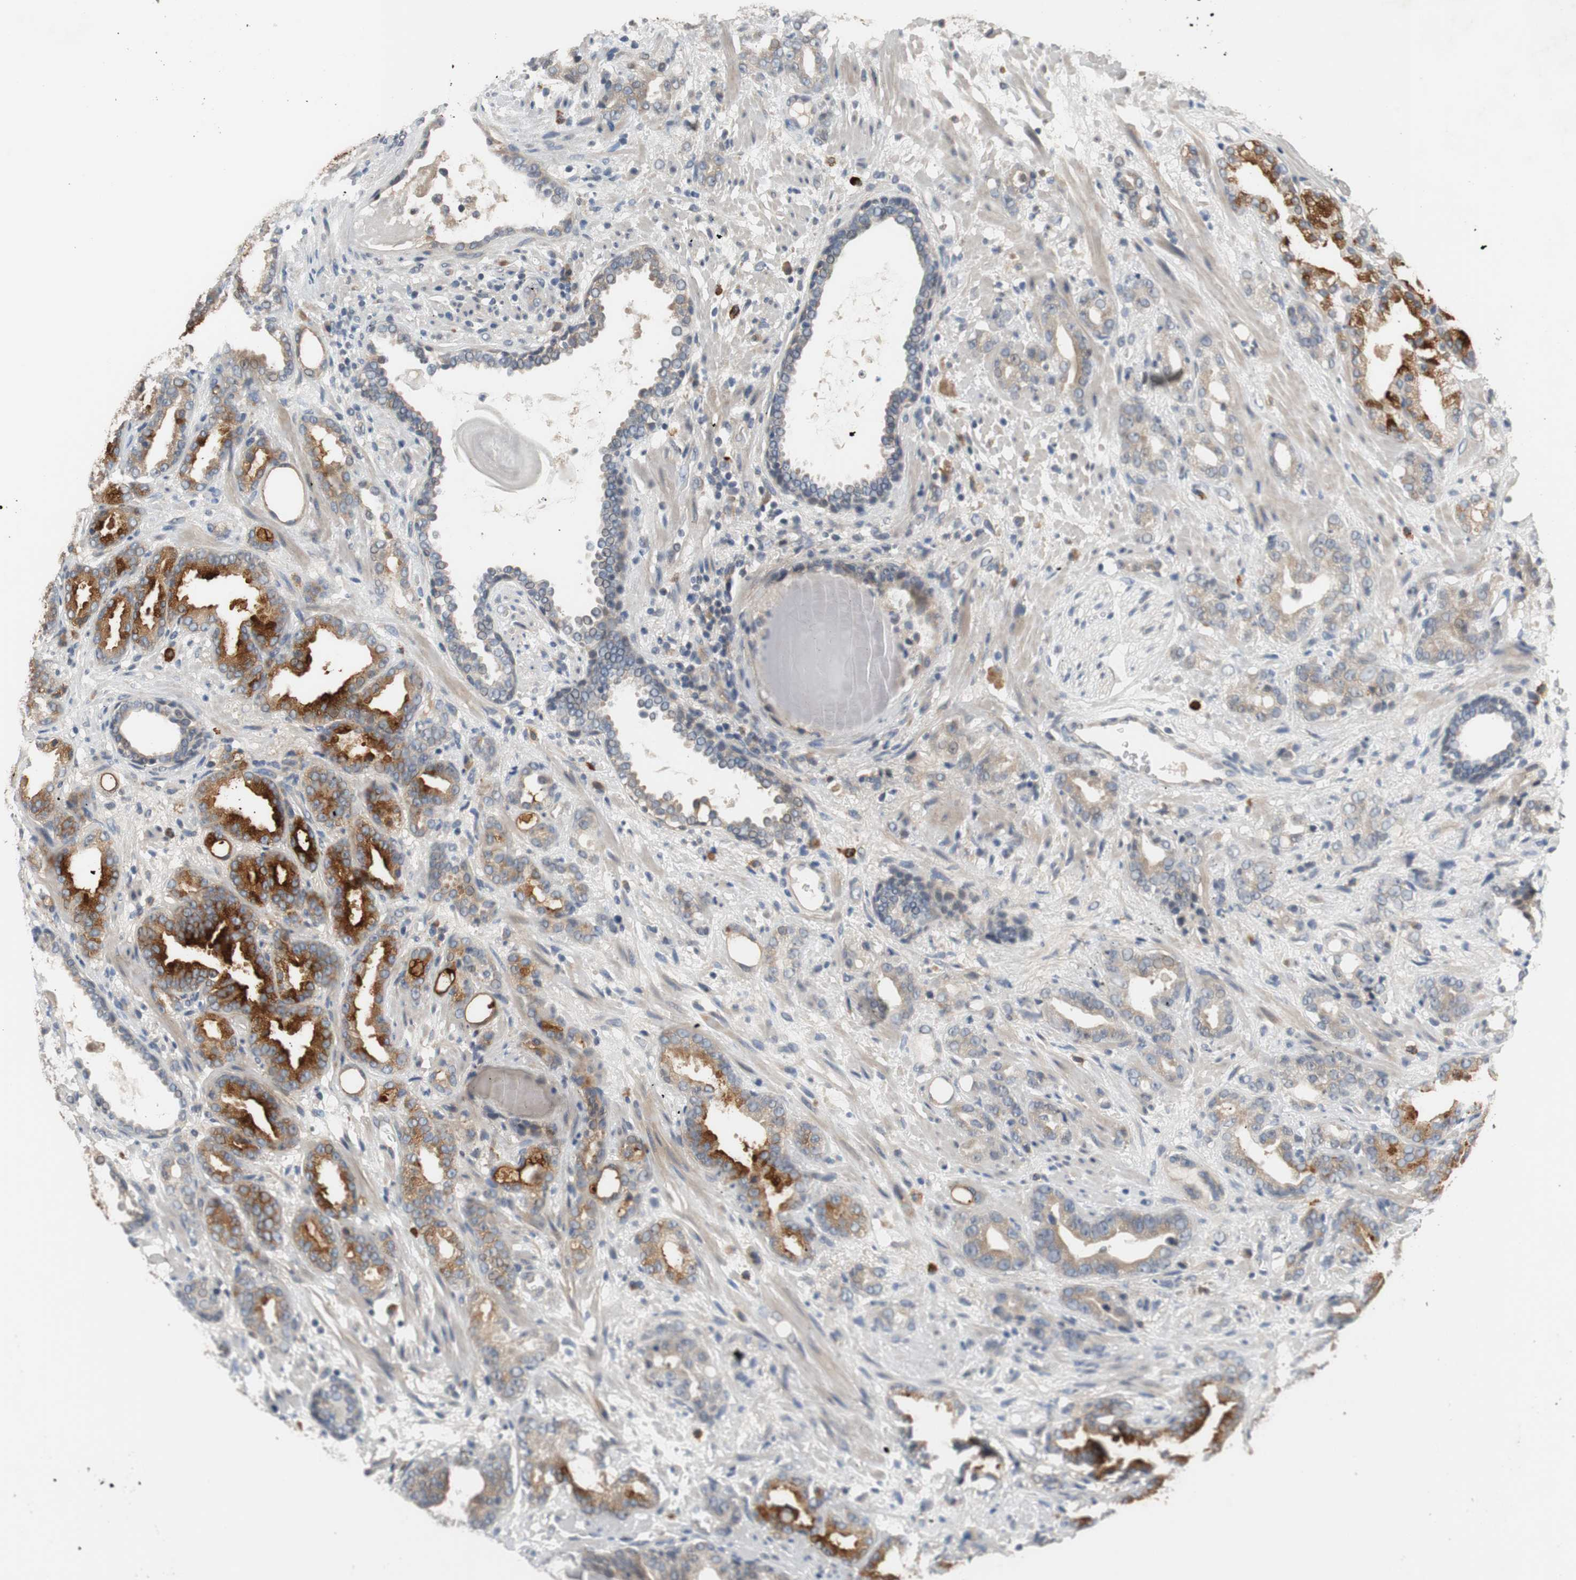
{"staining": {"intensity": "strong", "quantity": "<25%", "location": "cytoplasmic/membranous"}, "tissue": "prostate cancer", "cell_type": "Tumor cells", "image_type": "cancer", "snomed": [{"axis": "morphology", "description": "Adenocarcinoma, Low grade"}, {"axis": "topography", "description": "Prostate"}], "caption": "Prostate cancer was stained to show a protein in brown. There is medium levels of strong cytoplasmic/membranous staining in approximately <25% of tumor cells.", "gene": "COL12A1", "patient": {"sex": "male", "age": 63}}